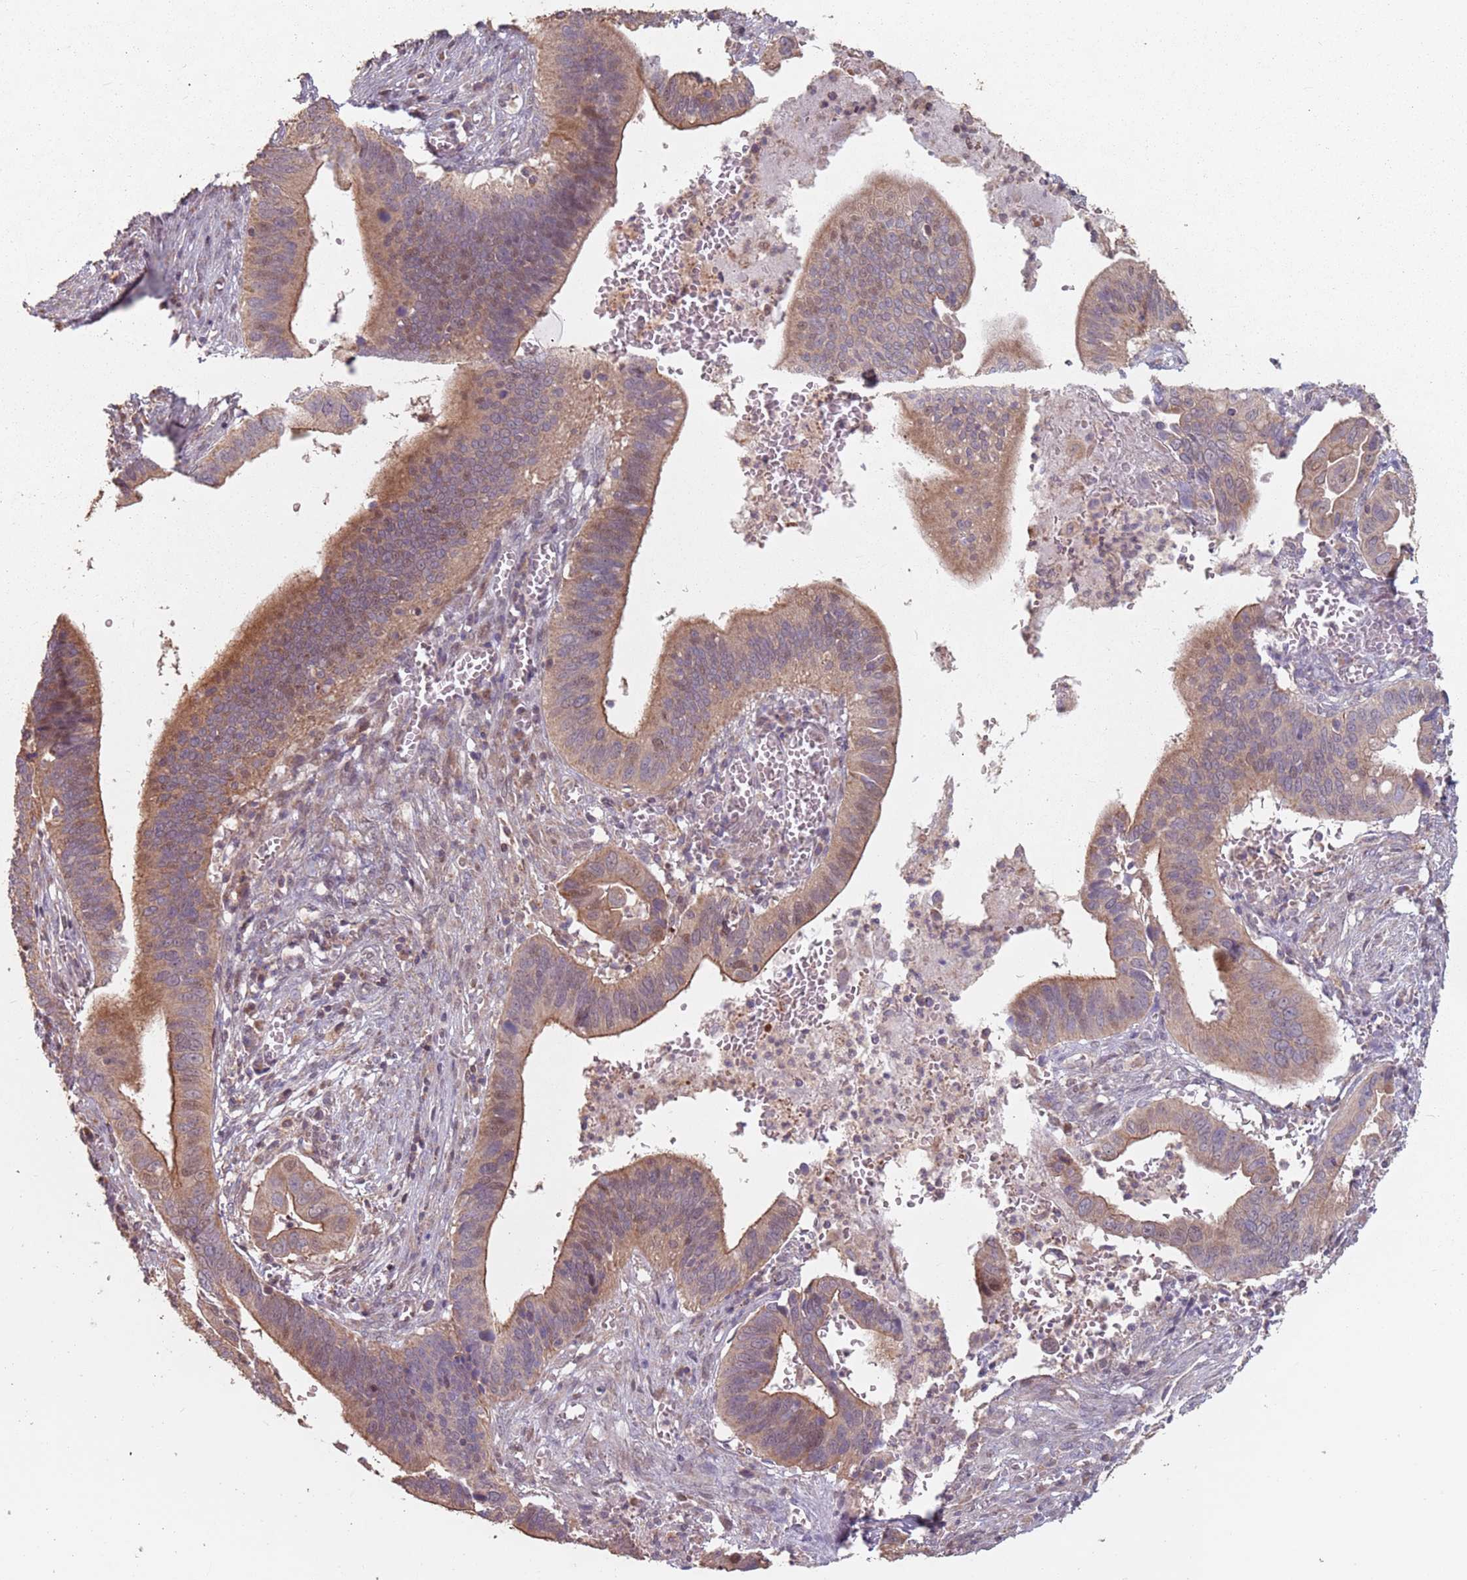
{"staining": {"intensity": "moderate", "quantity": ">75%", "location": "cytoplasmic/membranous"}, "tissue": "cervical cancer", "cell_type": "Tumor cells", "image_type": "cancer", "snomed": [{"axis": "morphology", "description": "Adenocarcinoma, NOS"}, {"axis": "topography", "description": "Cervix"}], "caption": "Tumor cells display medium levels of moderate cytoplasmic/membranous expression in about >75% of cells in human adenocarcinoma (cervical).", "gene": "VPS52", "patient": {"sex": "female", "age": 42}}